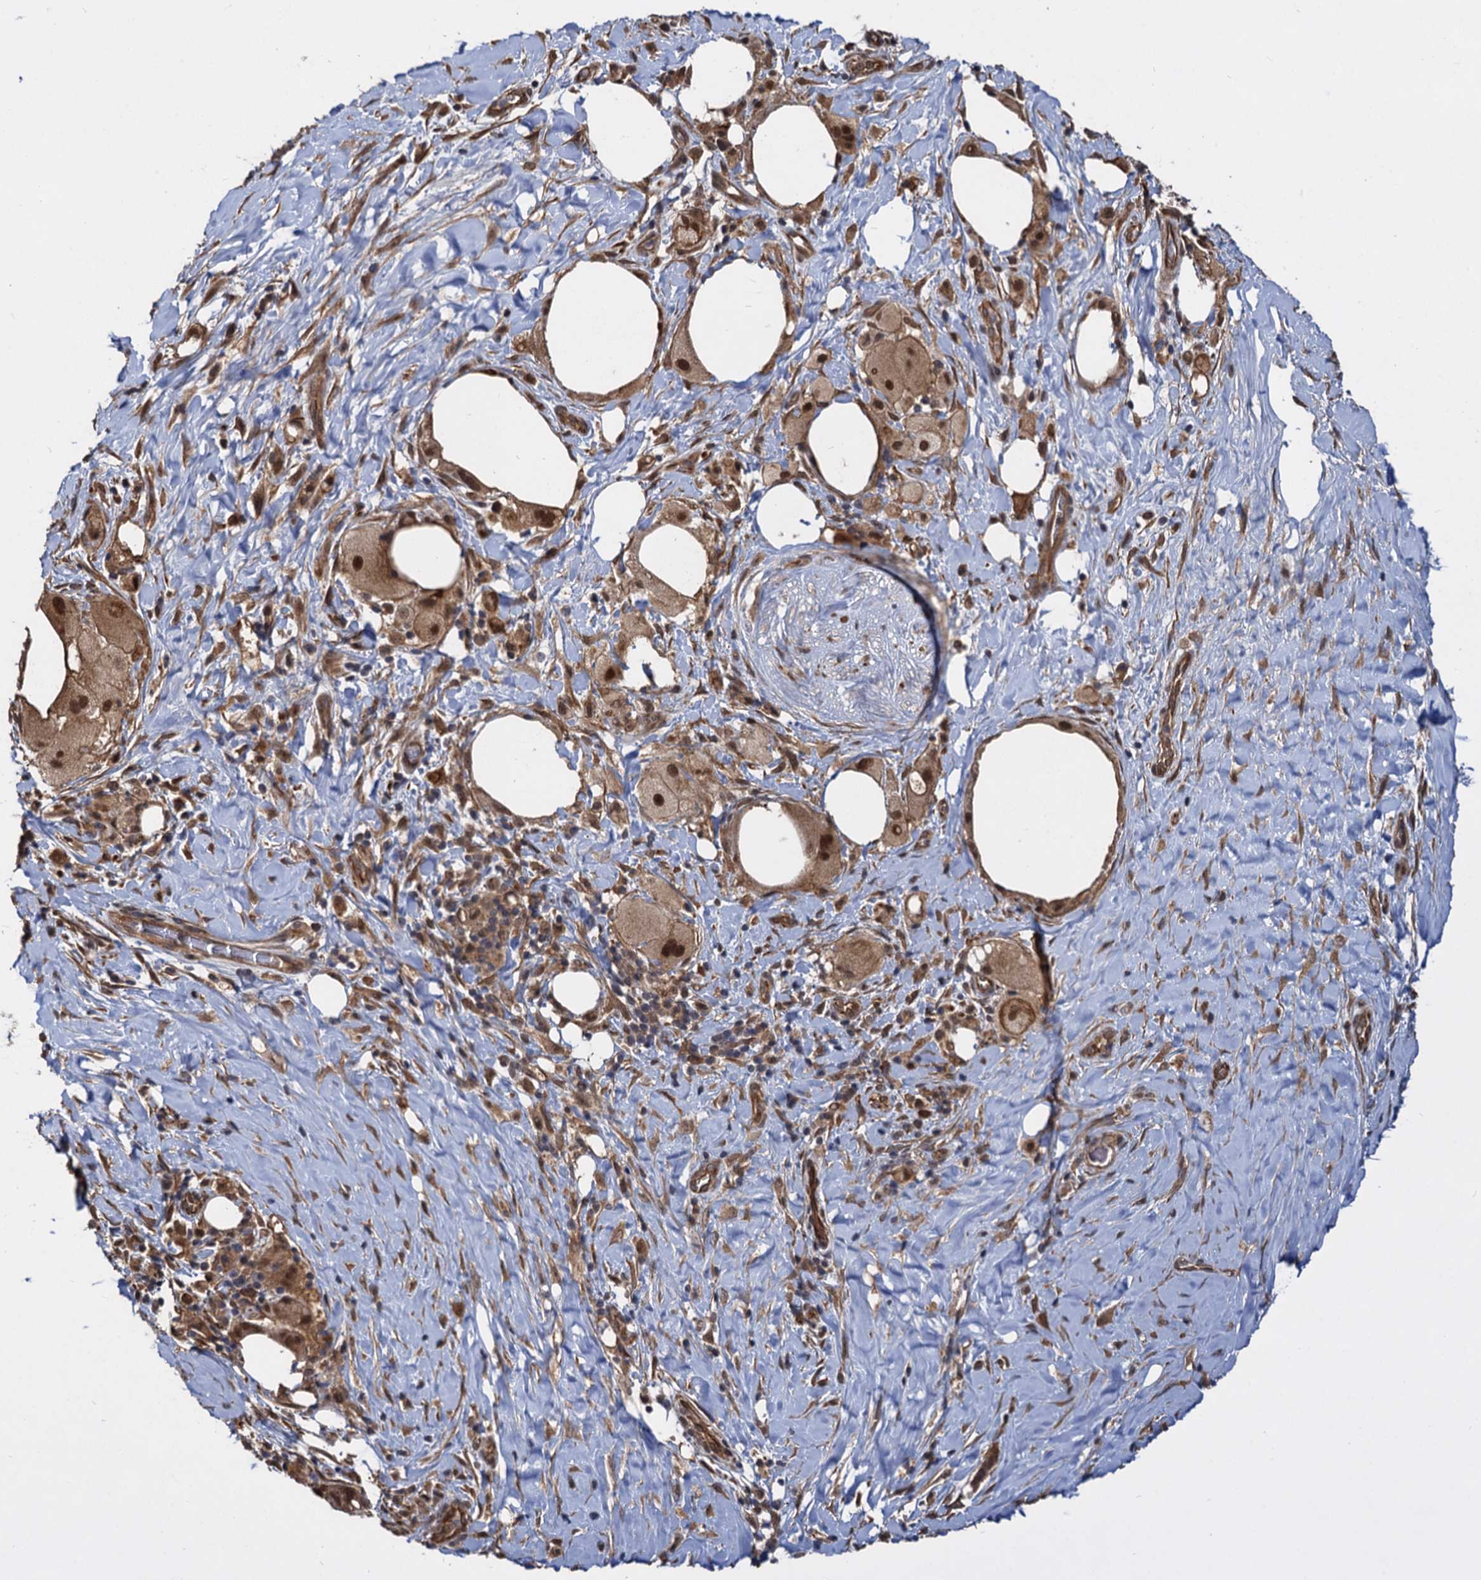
{"staining": {"intensity": "moderate", "quantity": ">75%", "location": "cytoplasmic/membranous,nuclear"}, "tissue": "pancreatic cancer", "cell_type": "Tumor cells", "image_type": "cancer", "snomed": [{"axis": "morphology", "description": "Adenocarcinoma, NOS"}, {"axis": "topography", "description": "Pancreas"}], "caption": "Tumor cells demonstrate moderate cytoplasmic/membranous and nuclear expression in approximately >75% of cells in pancreatic adenocarcinoma.", "gene": "PSMD4", "patient": {"sex": "male", "age": 58}}